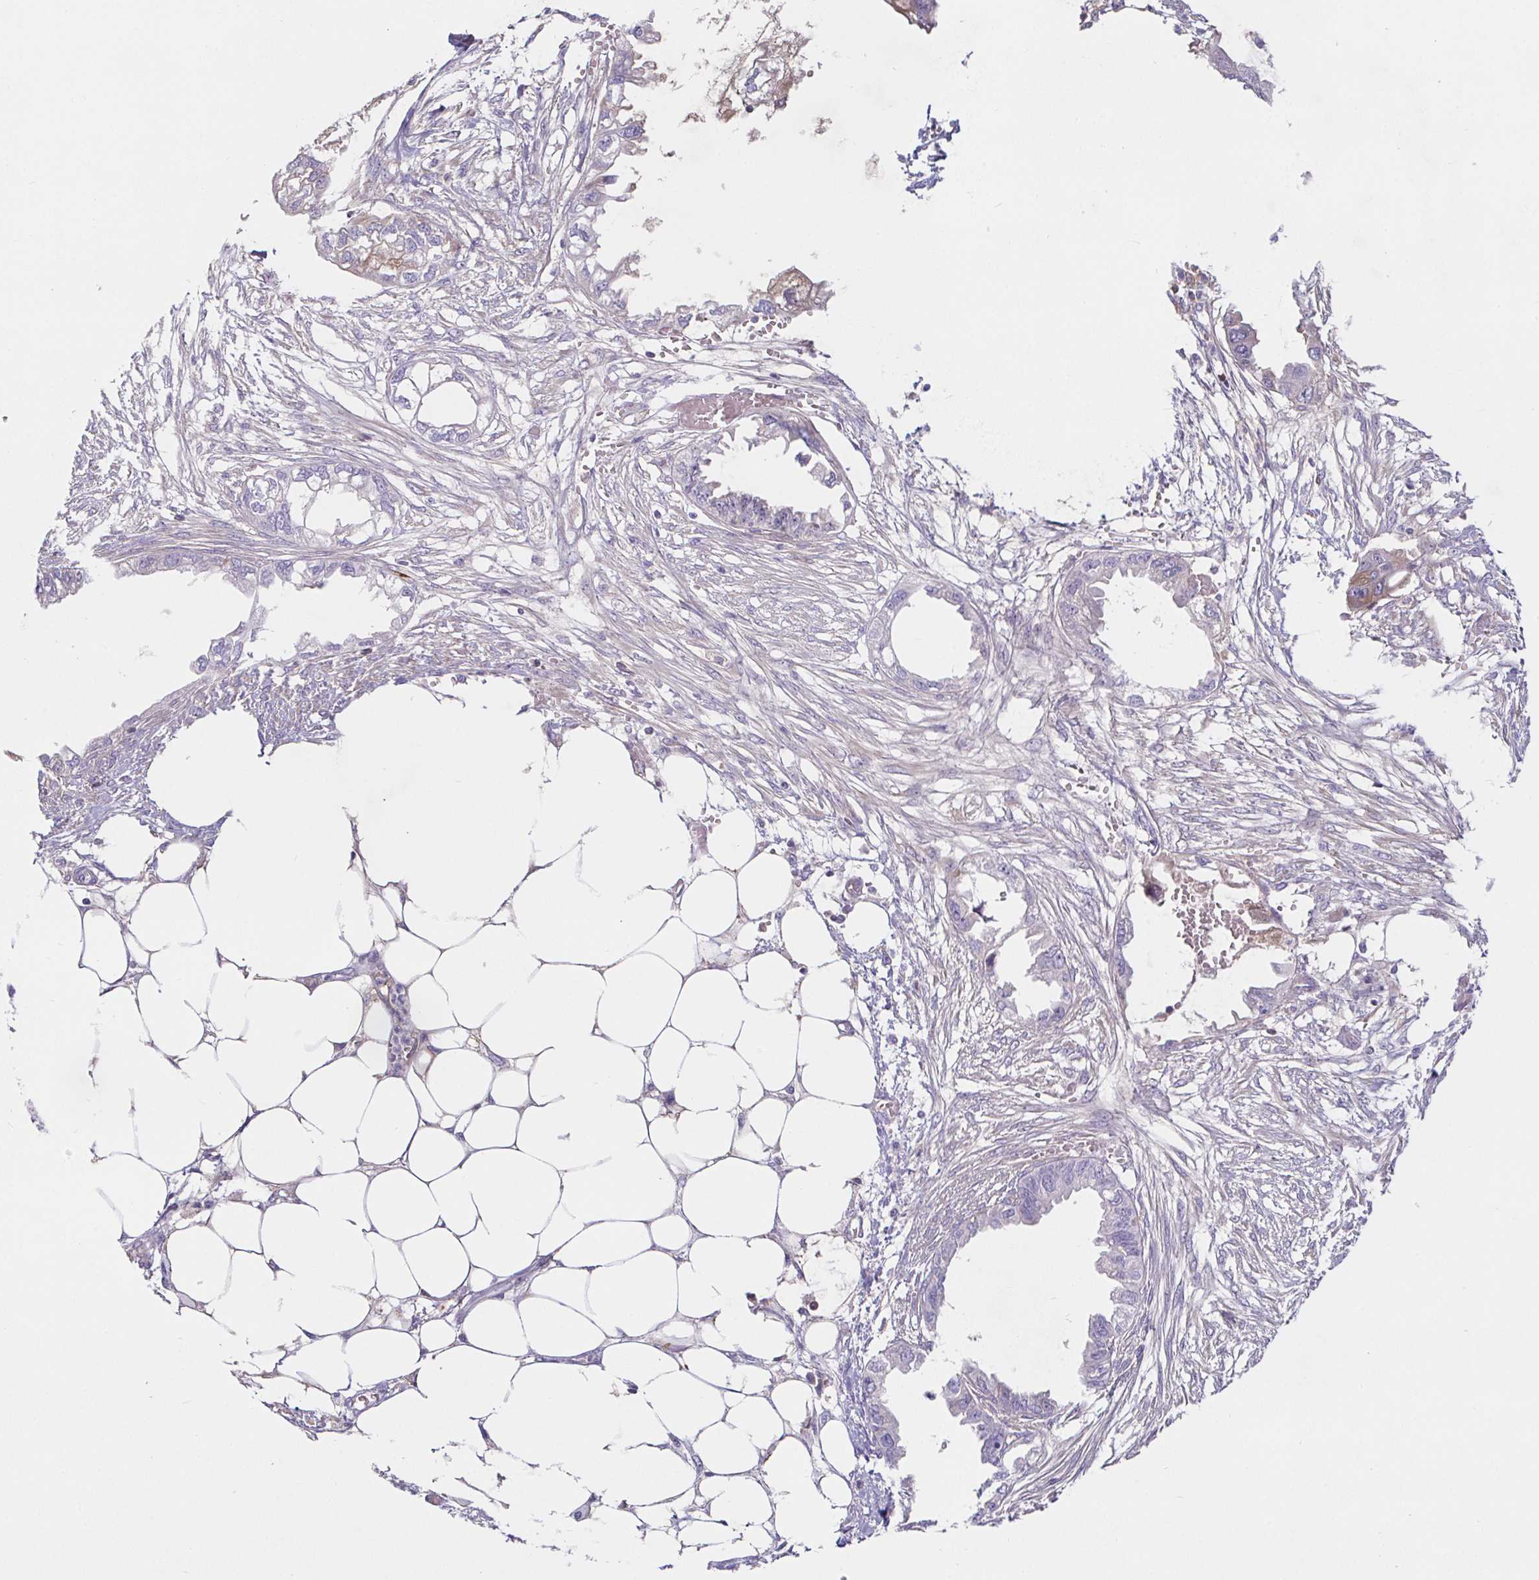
{"staining": {"intensity": "negative", "quantity": "none", "location": "none"}, "tissue": "endometrial cancer", "cell_type": "Tumor cells", "image_type": "cancer", "snomed": [{"axis": "morphology", "description": "Adenocarcinoma, NOS"}, {"axis": "morphology", "description": "Adenocarcinoma, metastatic, NOS"}, {"axis": "topography", "description": "Adipose tissue"}, {"axis": "topography", "description": "Endometrium"}], "caption": "Tumor cells are negative for protein expression in human endometrial adenocarcinoma.", "gene": "SAA4", "patient": {"sex": "female", "age": 67}}